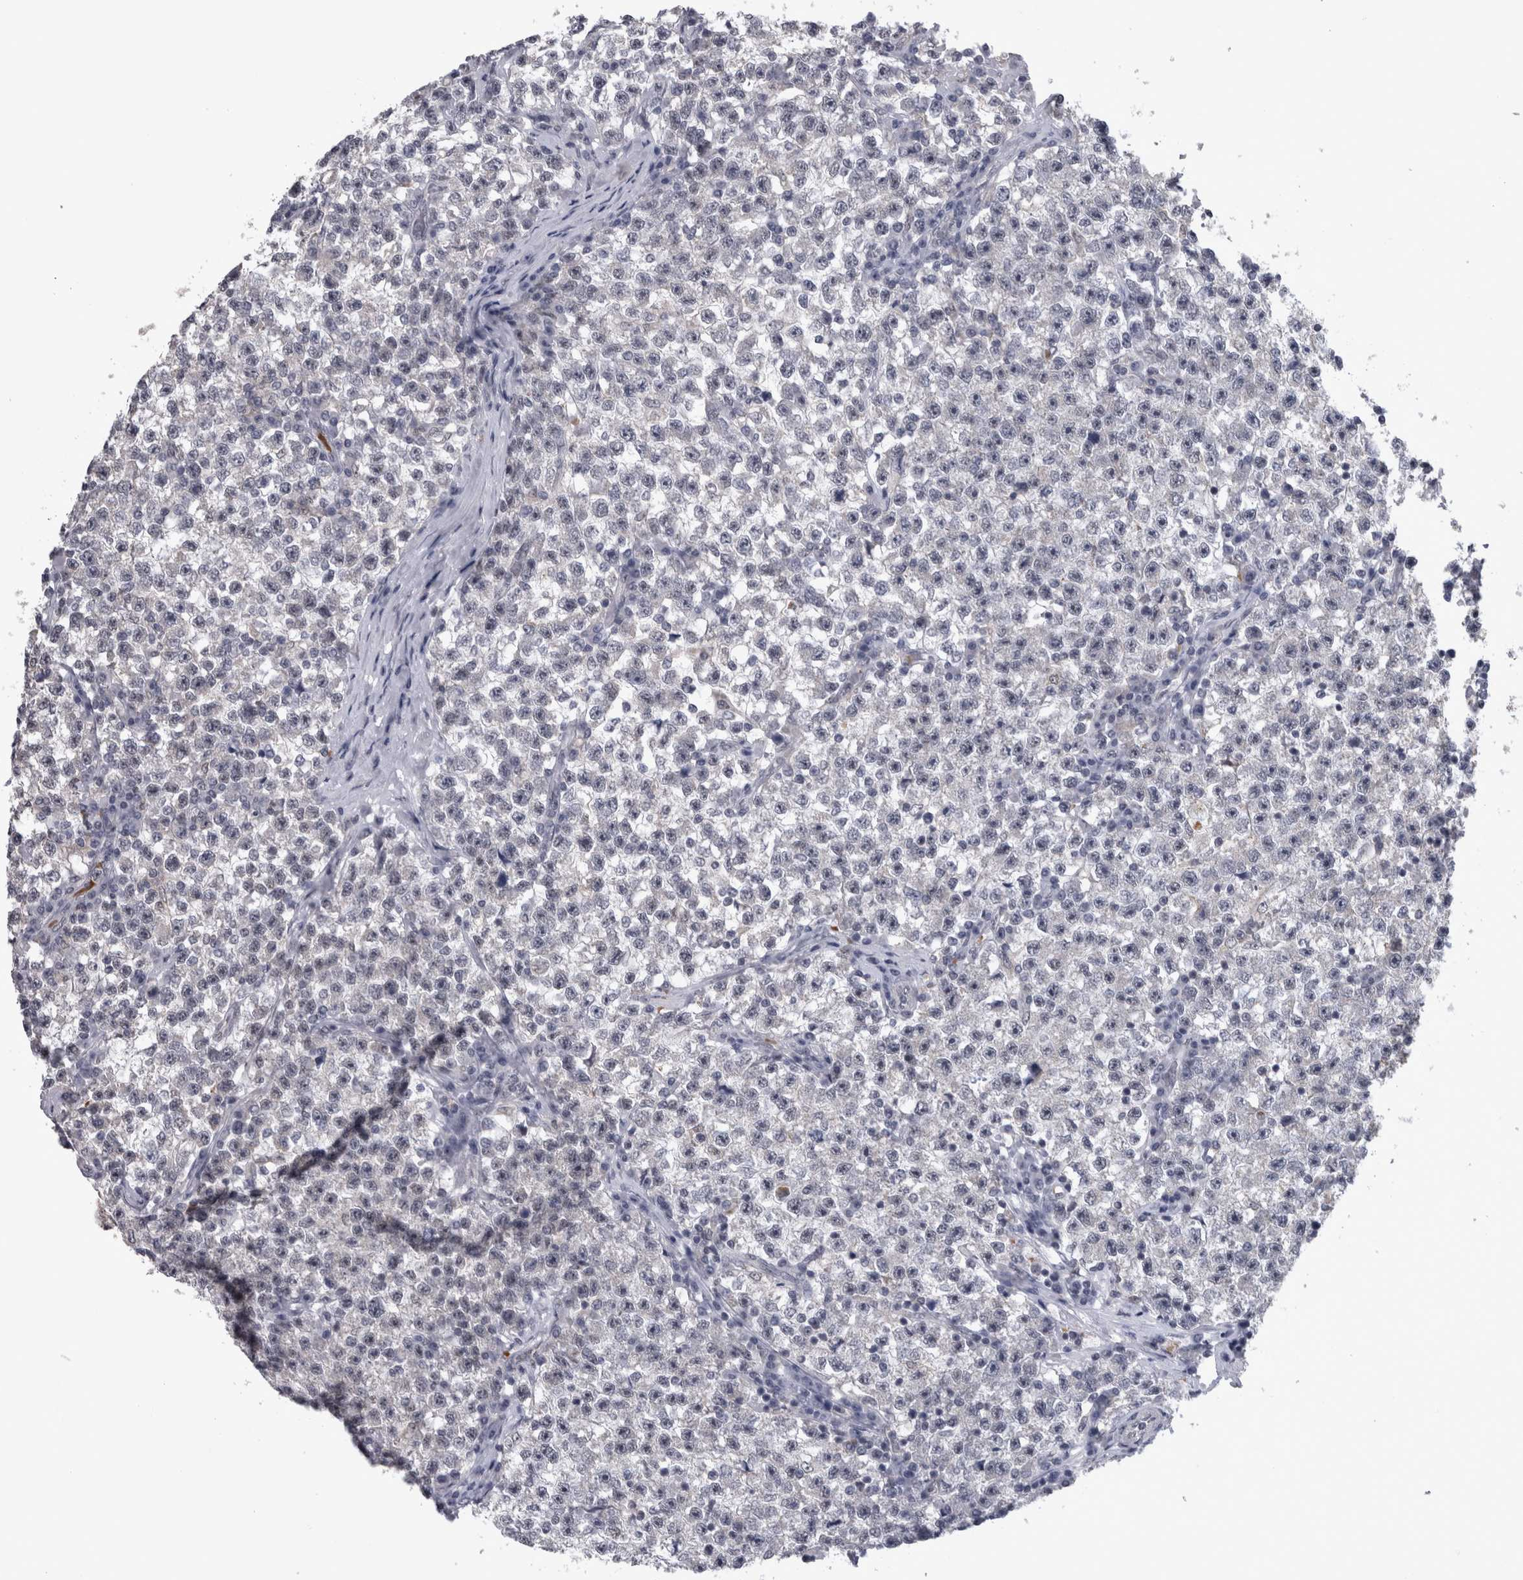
{"staining": {"intensity": "negative", "quantity": "none", "location": "none"}, "tissue": "testis cancer", "cell_type": "Tumor cells", "image_type": "cancer", "snomed": [{"axis": "morphology", "description": "Seminoma, NOS"}, {"axis": "topography", "description": "Testis"}], "caption": "A histopathology image of testis seminoma stained for a protein shows no brown staining in tumor cells. The staining is performed using DAB brown chromogen with nuclei counter-stained in using hematoxylin.", "gene": "PEBP4", "patient": {"sex": "male", "age": 22}}